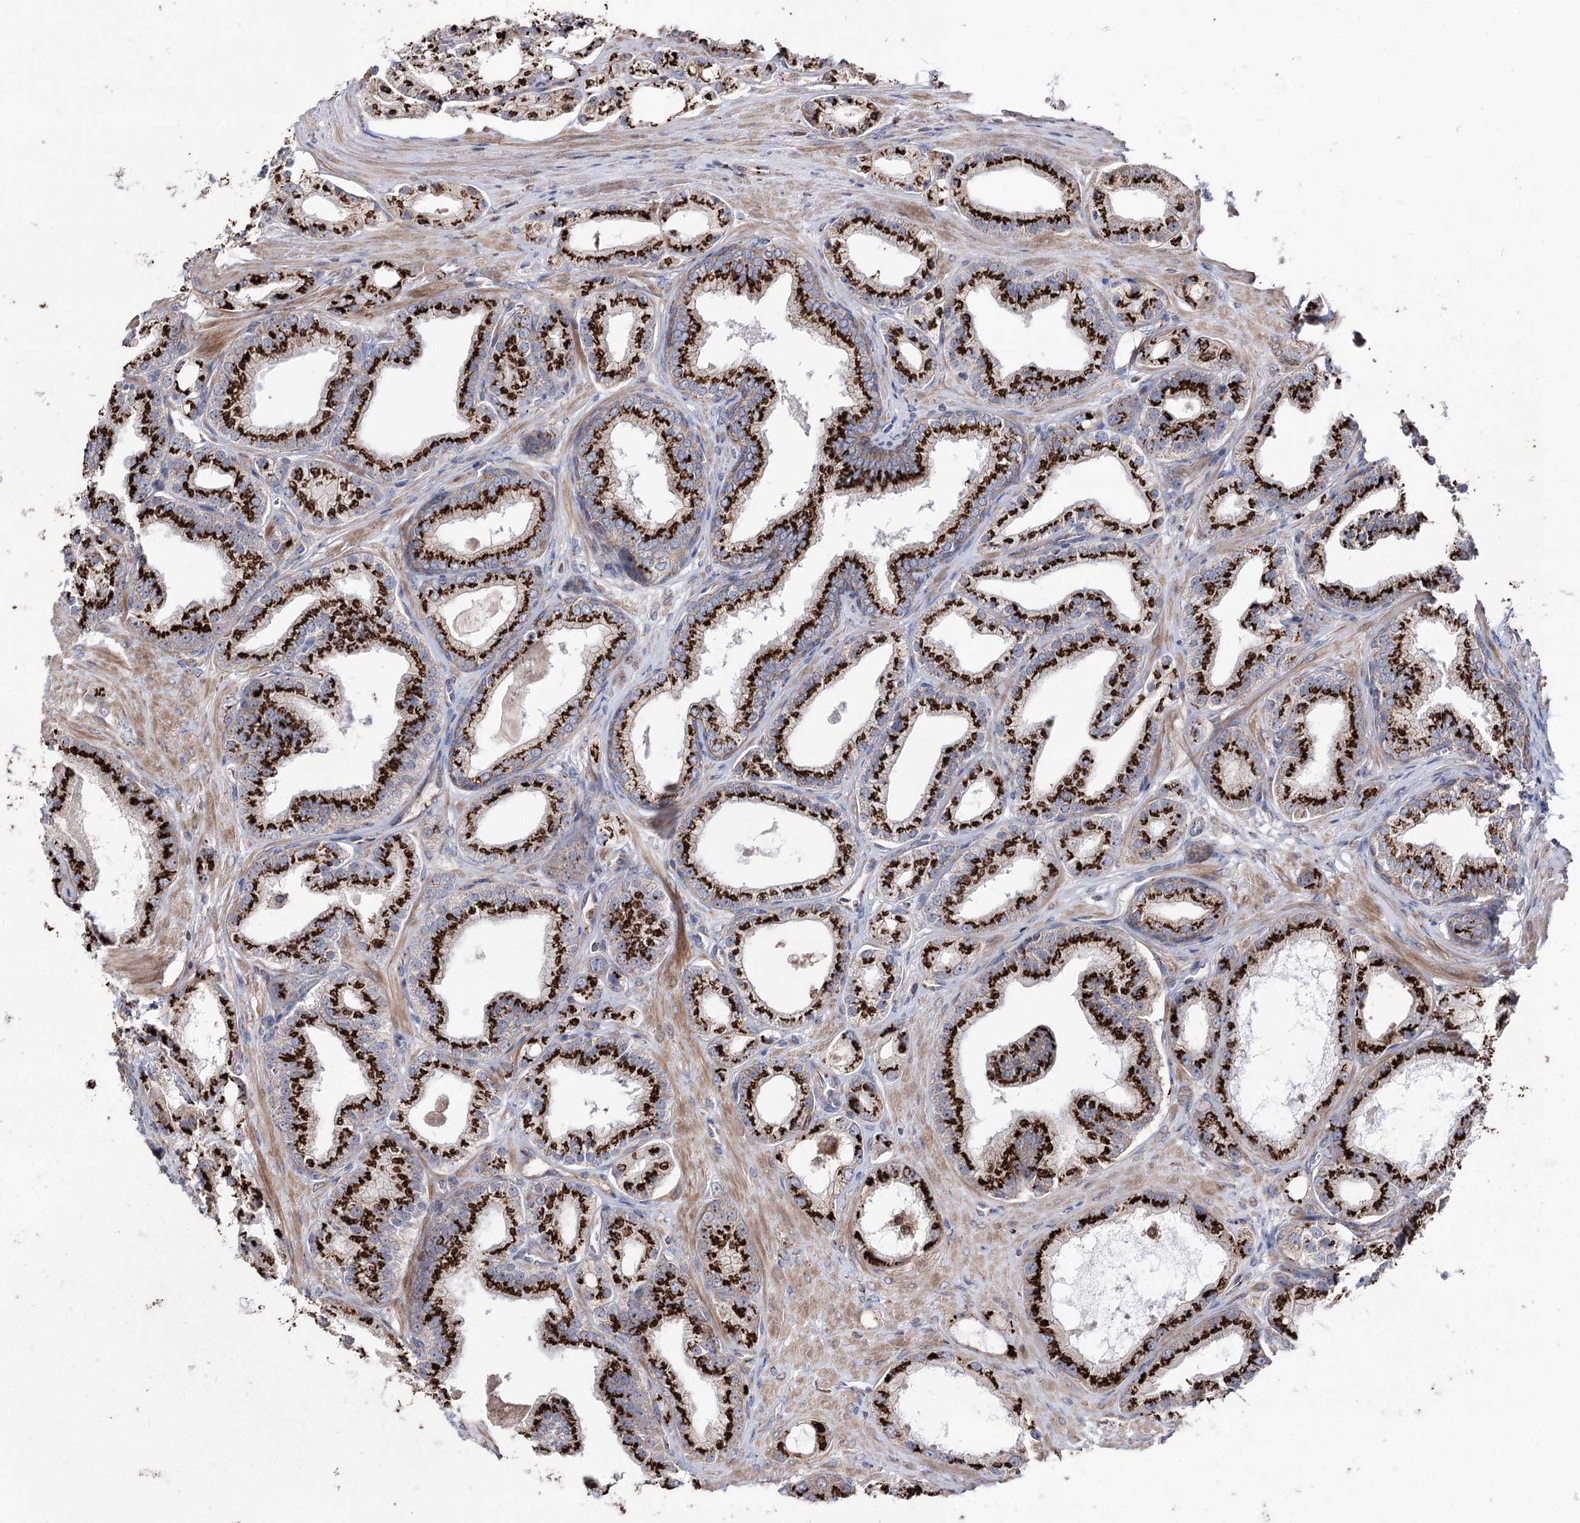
{"staining": {"intensity": "strong", "quantity": ">75%", "location": "cytoplasmic/membranous"}, "tissue": "prostate cancer", "cell_type": "Tumor cells", "image_type": "cancer", "snomed": [{"axis": "morphology", "description": "Adenocarcinoma, Low grade"}, {"axis": "topography", "description": "Prostate"}], "caption": "A photomicrograph showing strong cytoplasmic/membranous positivity in about >75% of tumor cells in low-grade adenocarcinoma (prostate), as visualized by brown immunohistochemical staining.", "gene": "ARHGAP20", "patient": {"sex": "male", "age": 67}}